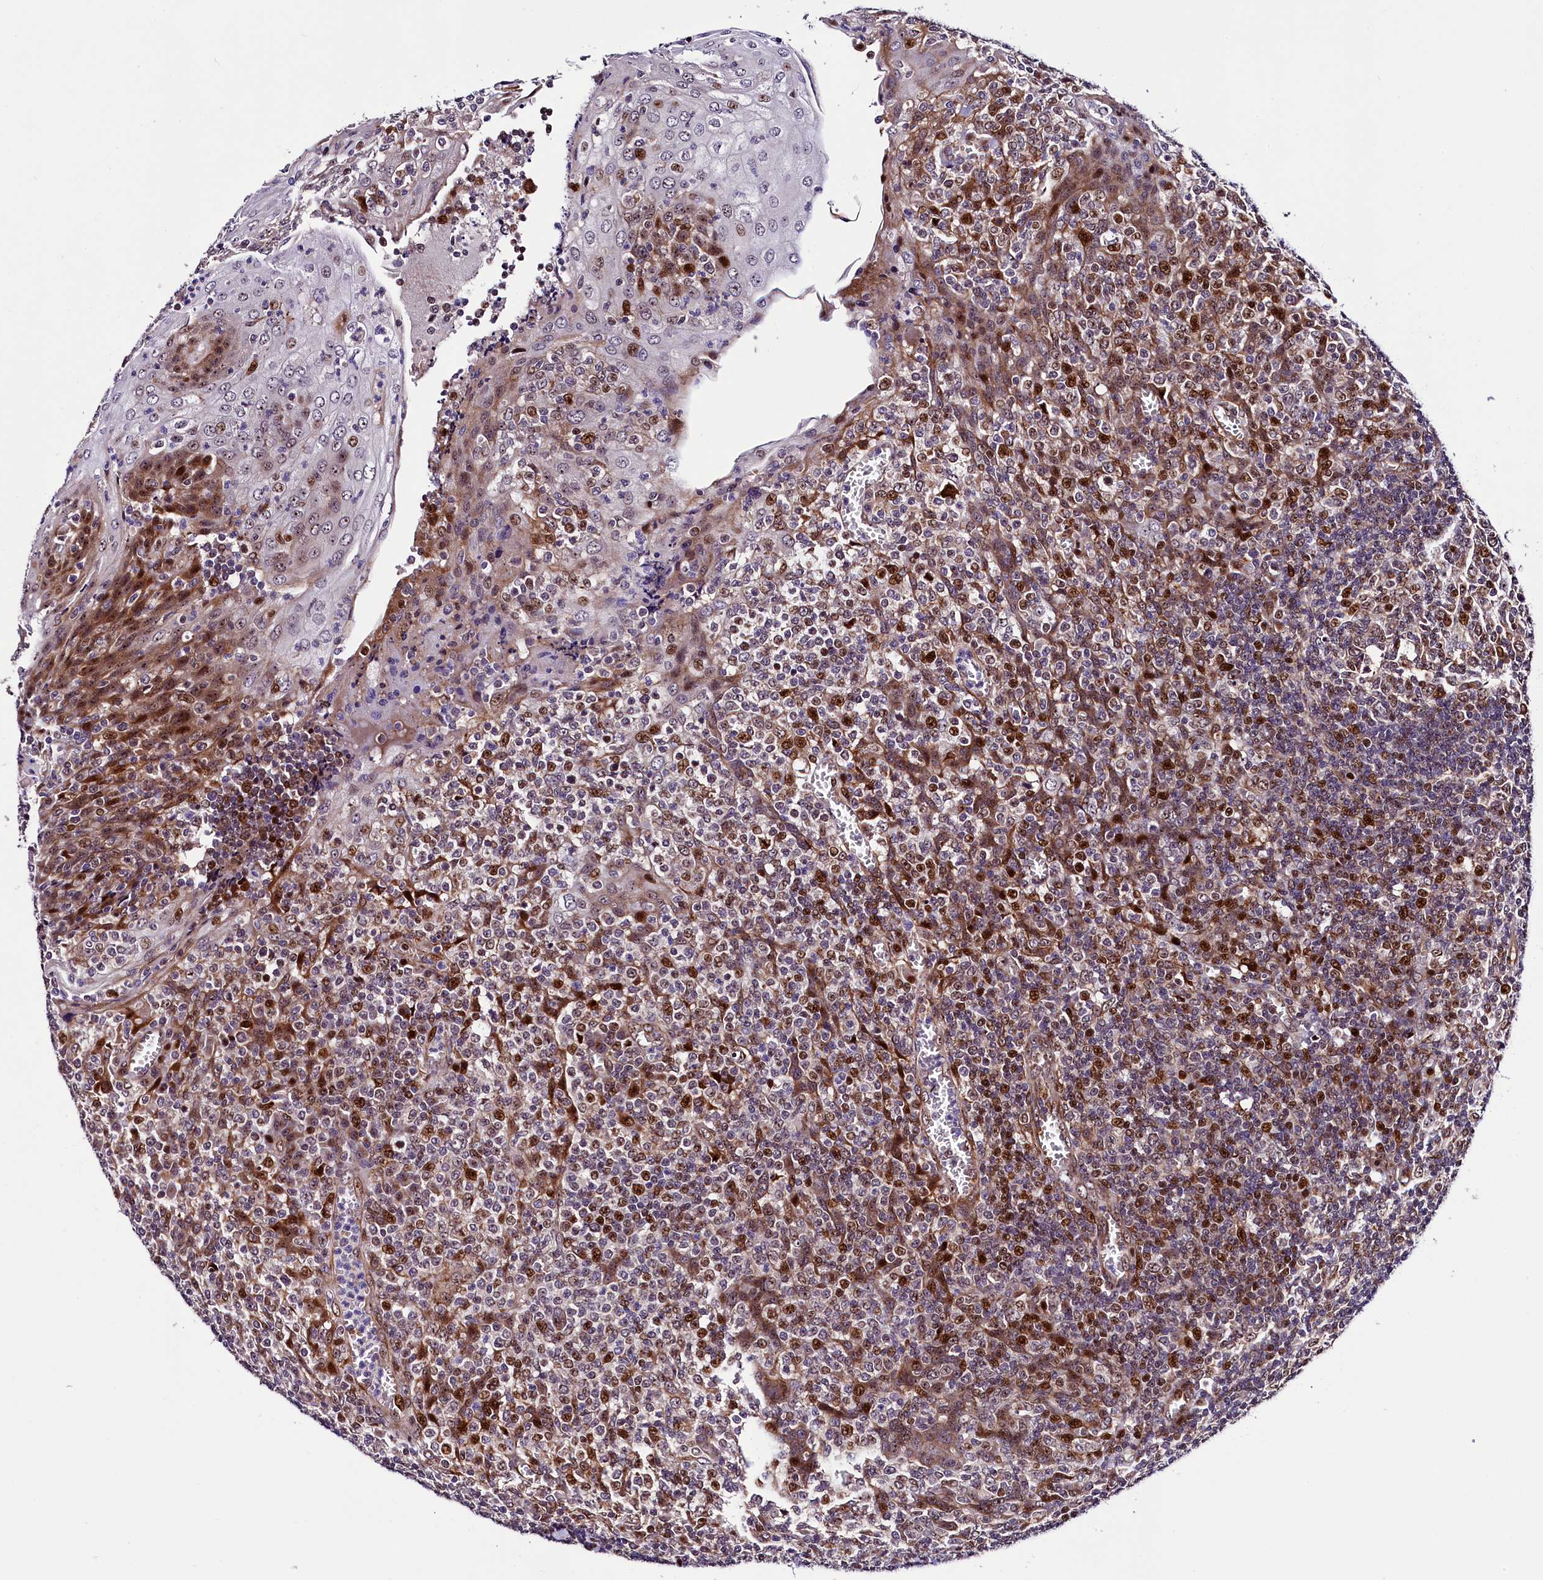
{"staining": {"intensity": "moderate", "quantity": "25%-75%", "location": "nuclear"}, "tissue": "tonsil", "cell_type": "Germinal center cells", "image_type": "normal", "snomed": [{"axis": "morphology", "description": "Normal tissue, NOS"}, {"axis": "topography", "description": "Tonsil"}], "caption": "Immunohistochemistry image of benign human tonsil stained for a protein (brown), which displays medium levels of moderate nuclear expression in approximately 25%-75% of germinal center cells.", "gene": "TRMT112", "patient": {"sex": "female", "age": 19}}